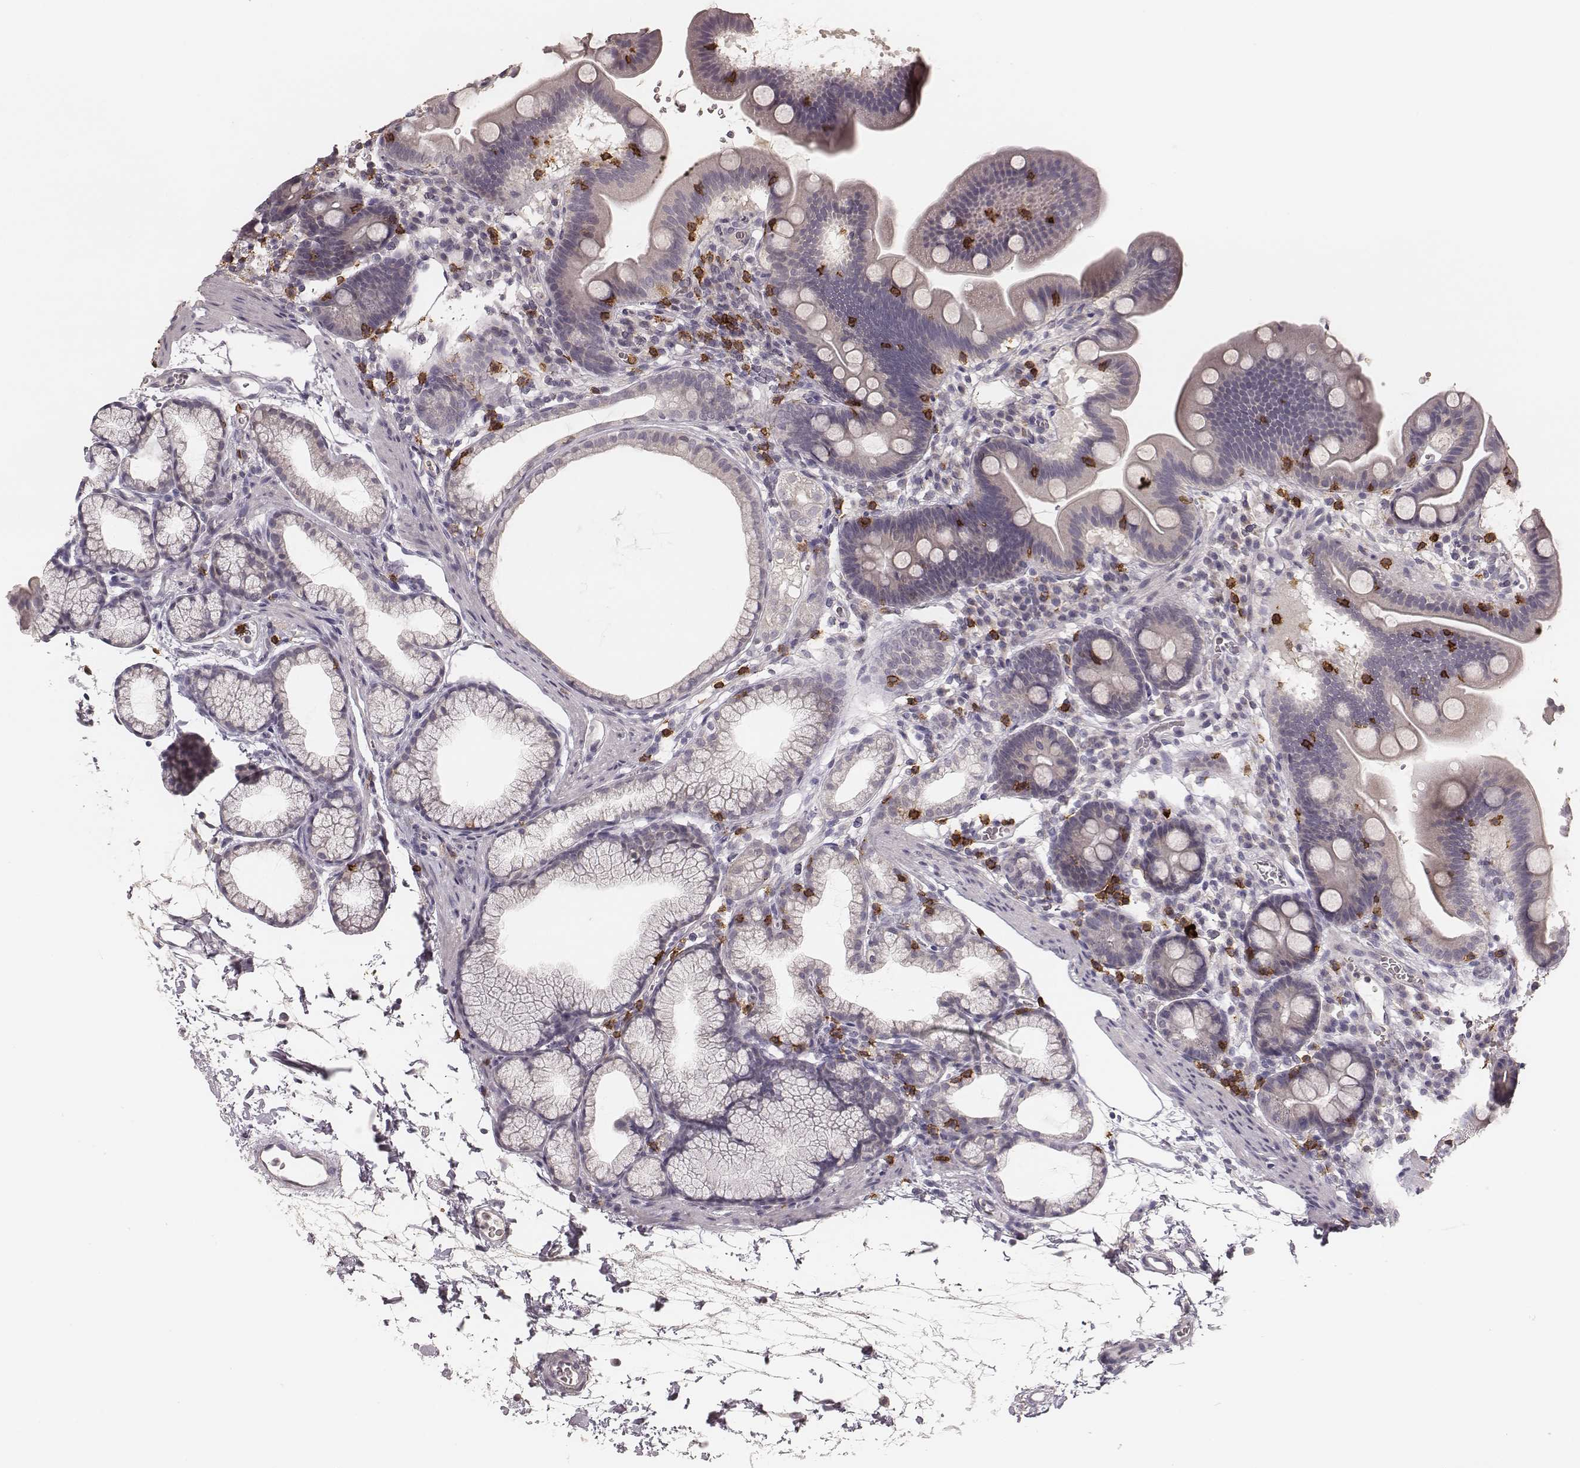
{"staining": {"intensity": "negative", "quantity": "none", "location": "none"}, "tissue": "duodenum", "cell_type": "Glandular cells", "image_type": "normal", "snomed": [{"axis": "morphology", "description": "Normal tissue, NOS"}, {"axis": "topography", "description": "Duodenum"}], "caption": "High power microscopy micrograph of an IHC micrograph of normal duodenum, revealing no significant expression in glandular cells.", "gene": "CD8A", "patient": {"sex": "male", "age": 59}}